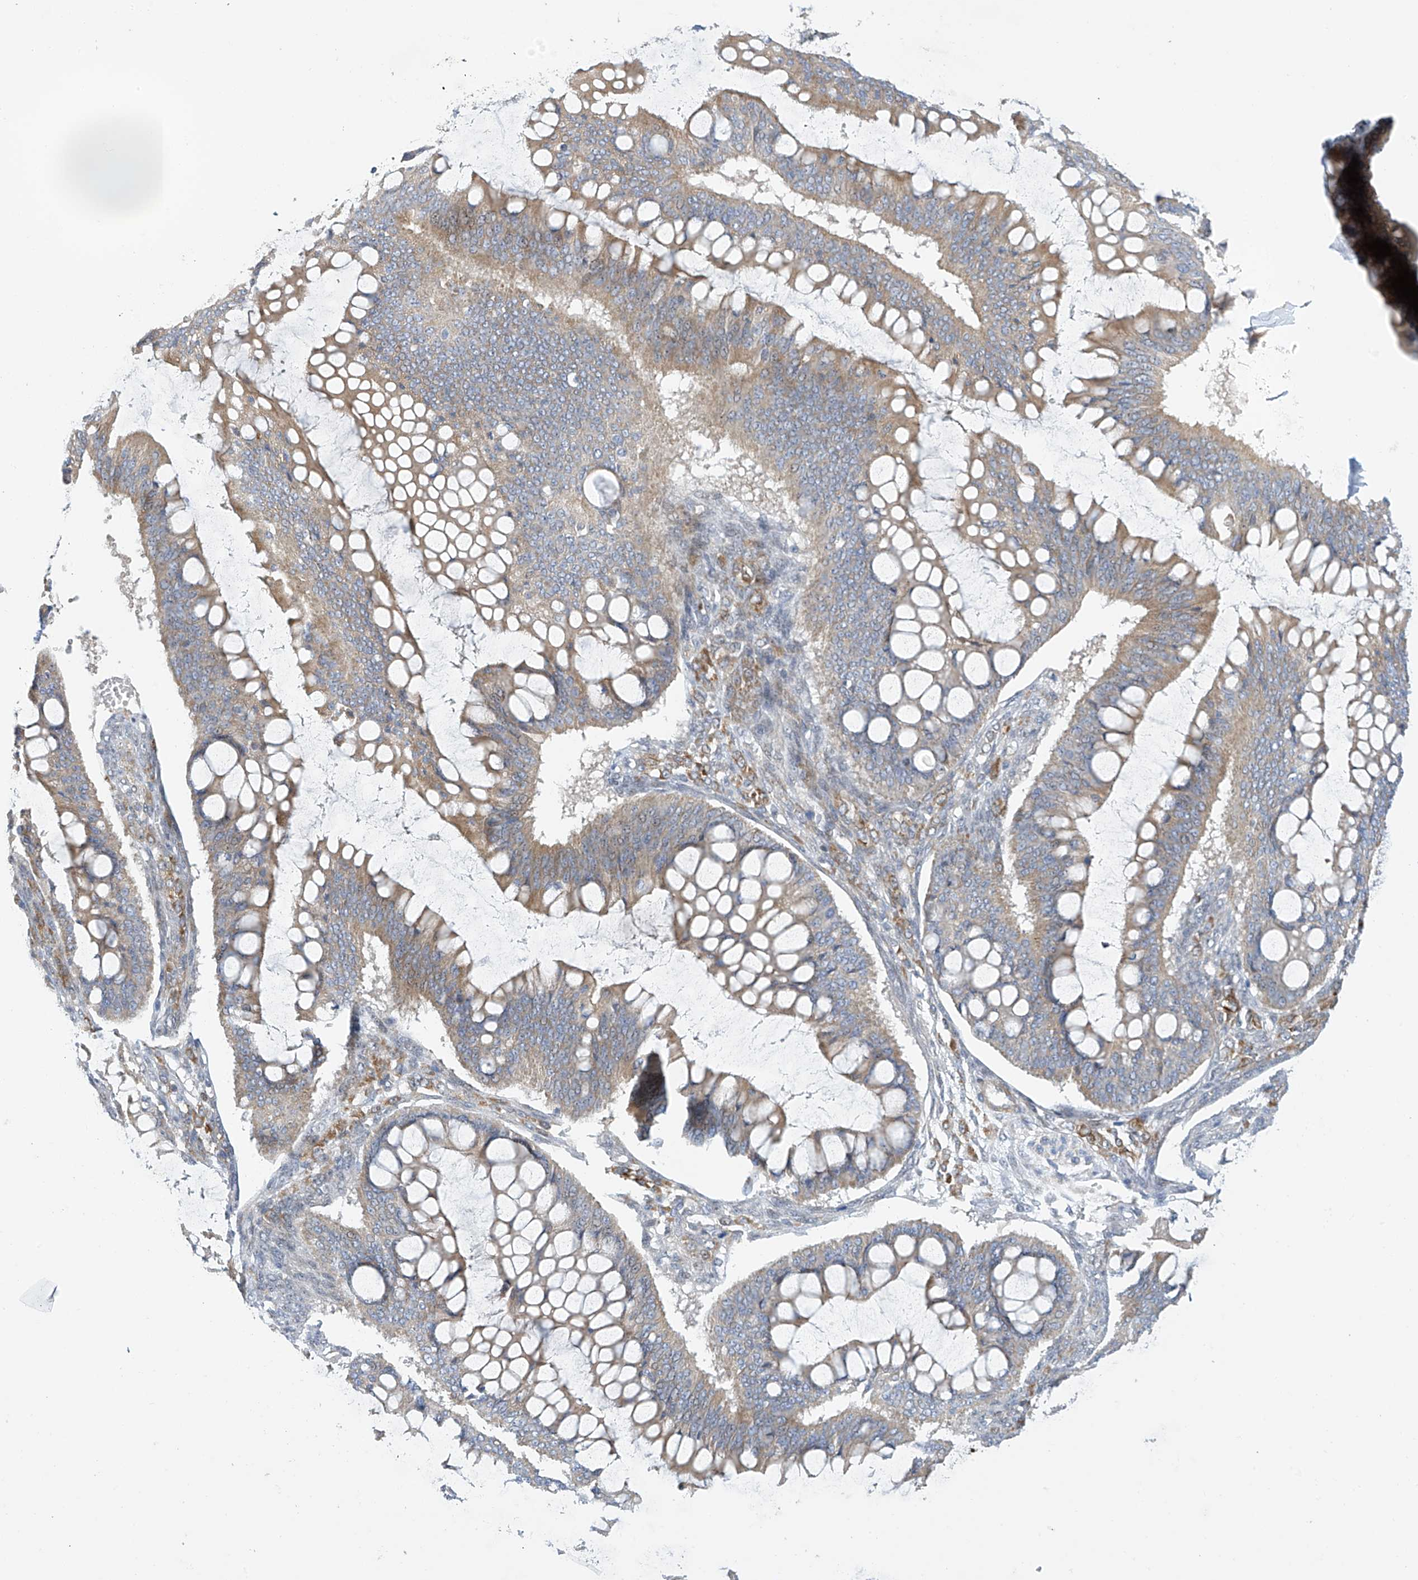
{"staining": {"intensity": "weak", "quantity": ">75%", "location": "cytoplasmic/membranous"}, "tissue": "ovarian cancer", "cell_type": "Tumor cells", "image_type": "cancer", "snomed": [{"axis": "morphology", "description": "Cystadenocarcinoma, mucinous, NOS"}, {"axis": "topography", "description": "Ovary"}], "caption": "A photomicrograph showing weak cytoplasmic/membranous expression in about >75% of tumor cells in mucinous cystadenocarcinoma (ovarian), as visualized by brown immunohistochemical staining.", "gene": "ZNF641", "patient": {"sex": "female", "age": 73}}